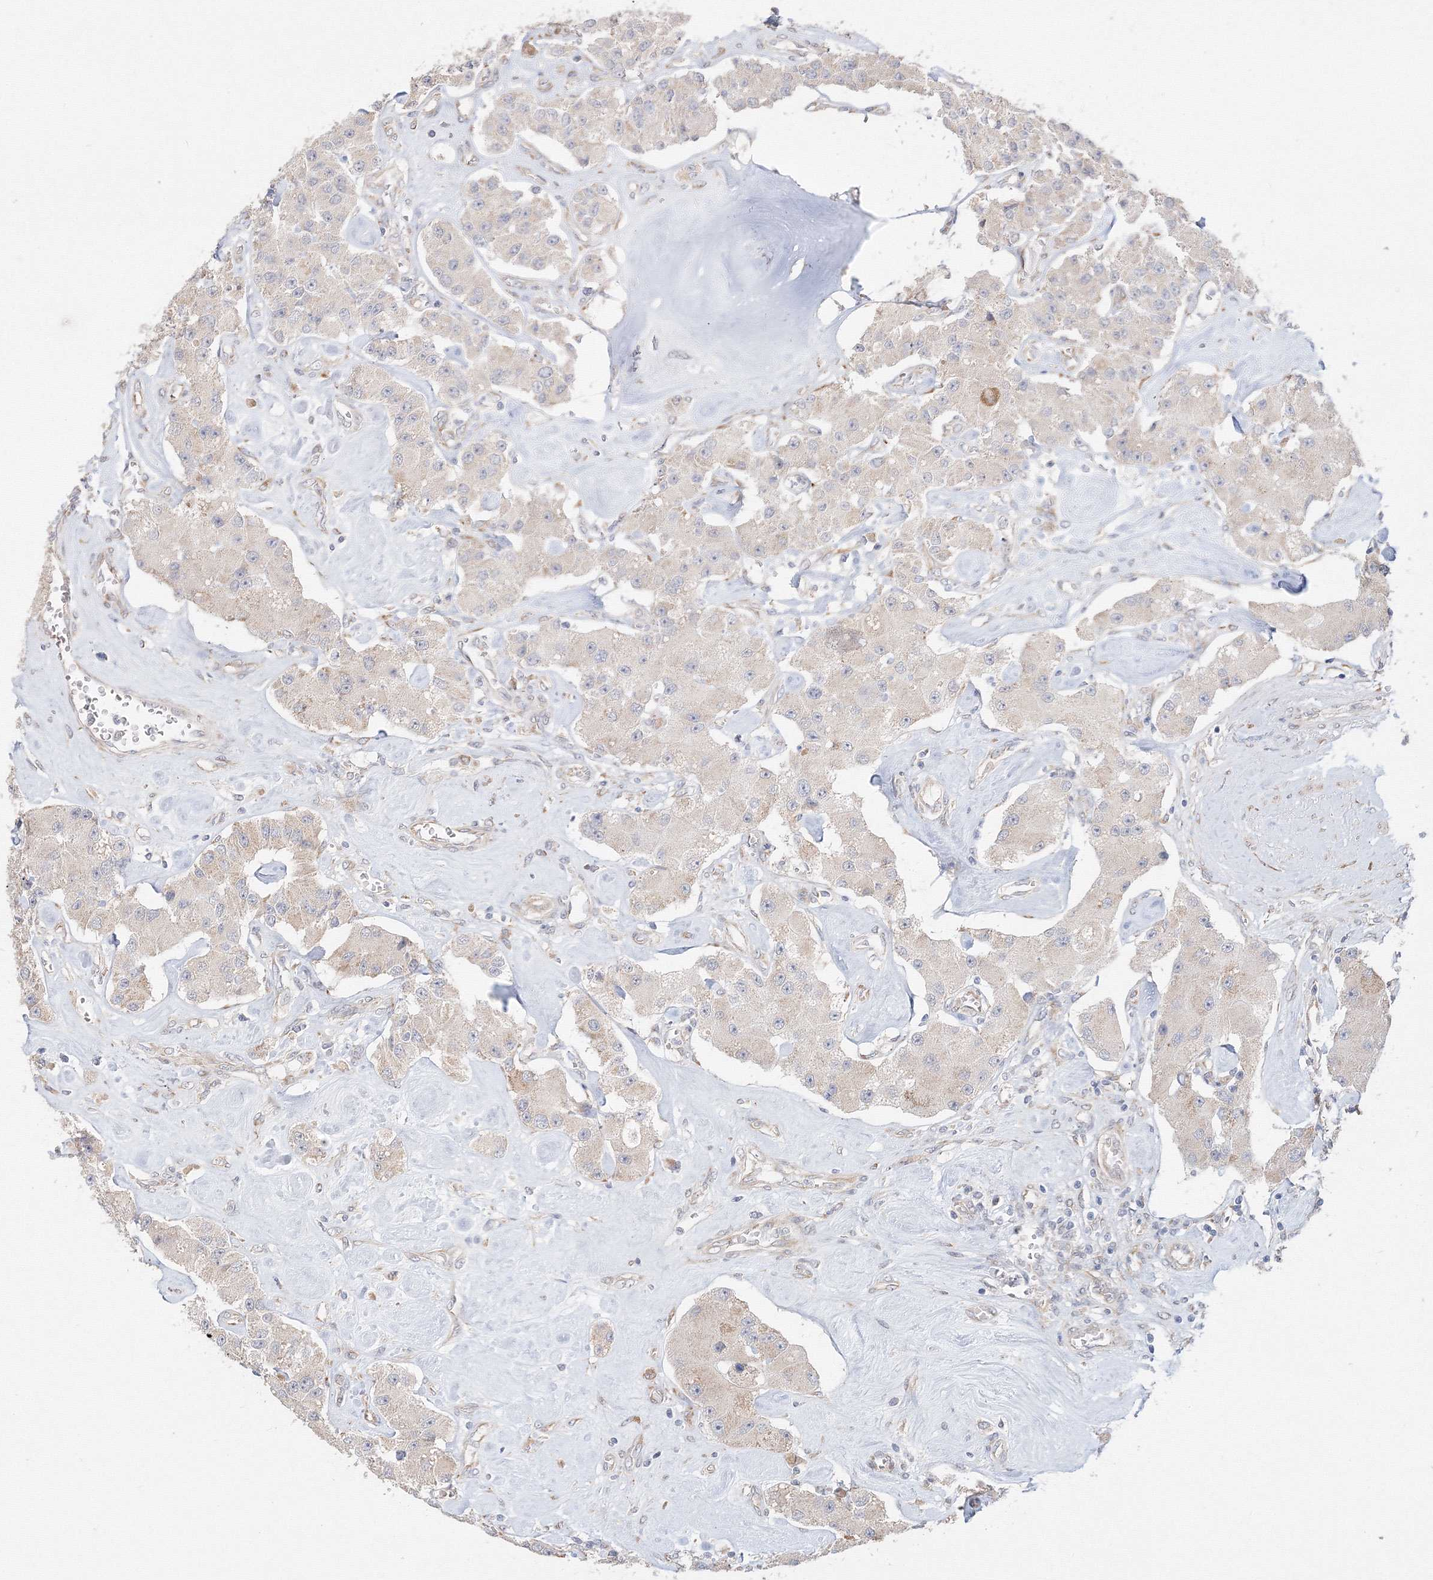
{"staining": {"intensity": "negative", "quantity": "none", "location": "none"}, "tissue": "carcinoid", "cell_type": "Tumor cells", "image_type": "cancer", "snomed": [{"axis": "morphology", "description": "Carcinoid, malignant, NOS"}, {"axis": "topography", "description": "Pancreas"}], "caption": "Tumor cells show no significant protein expression in carcinoid (malignant).", "gene": "DHRS12", "patient": {"sex": "male", "age": 41}}